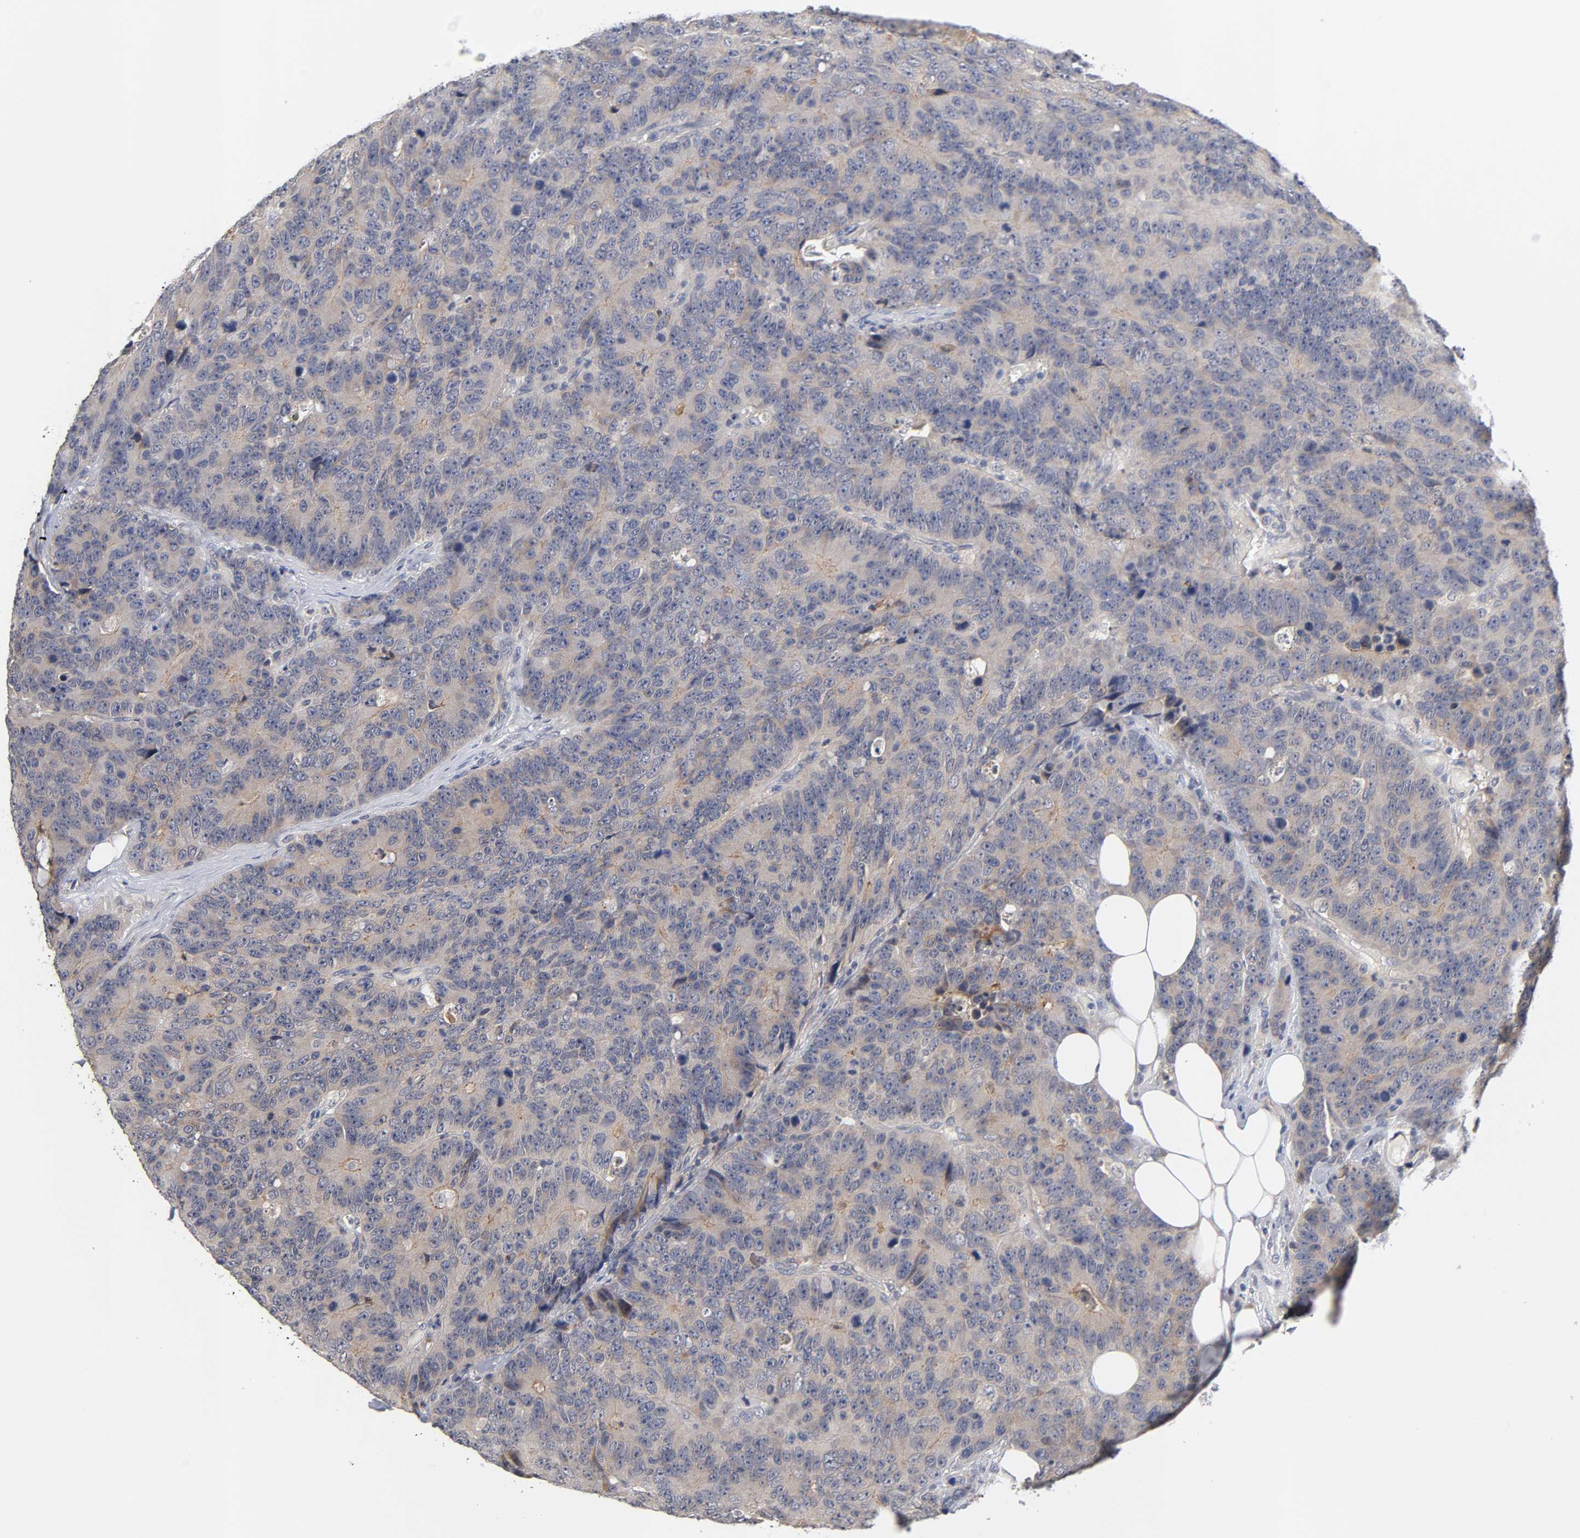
{"staining": {"intensity": "weak", "quantity": ">75%", "location": "cytoplasmic/membranous"}, "tissue": "colorectal cancer", "cell_type": "Tumor cells", "image_type": "cancer", "snomed": [{"axis": "morphology", "description": "Adenocarcinoma, NOS"}, {"axis": "topography", "description": "Colon"}], "caption": "Protein expression analysis of adenocarcinoma (colorectal) displays weak cytoplasmic/membranous expression in approximately >75% of tumor cells. (DAB IHC, brown staining for protein, blue staining for nuclei).", "gene": "CXADR", "patient": {"sex": "female", "age": 86}}